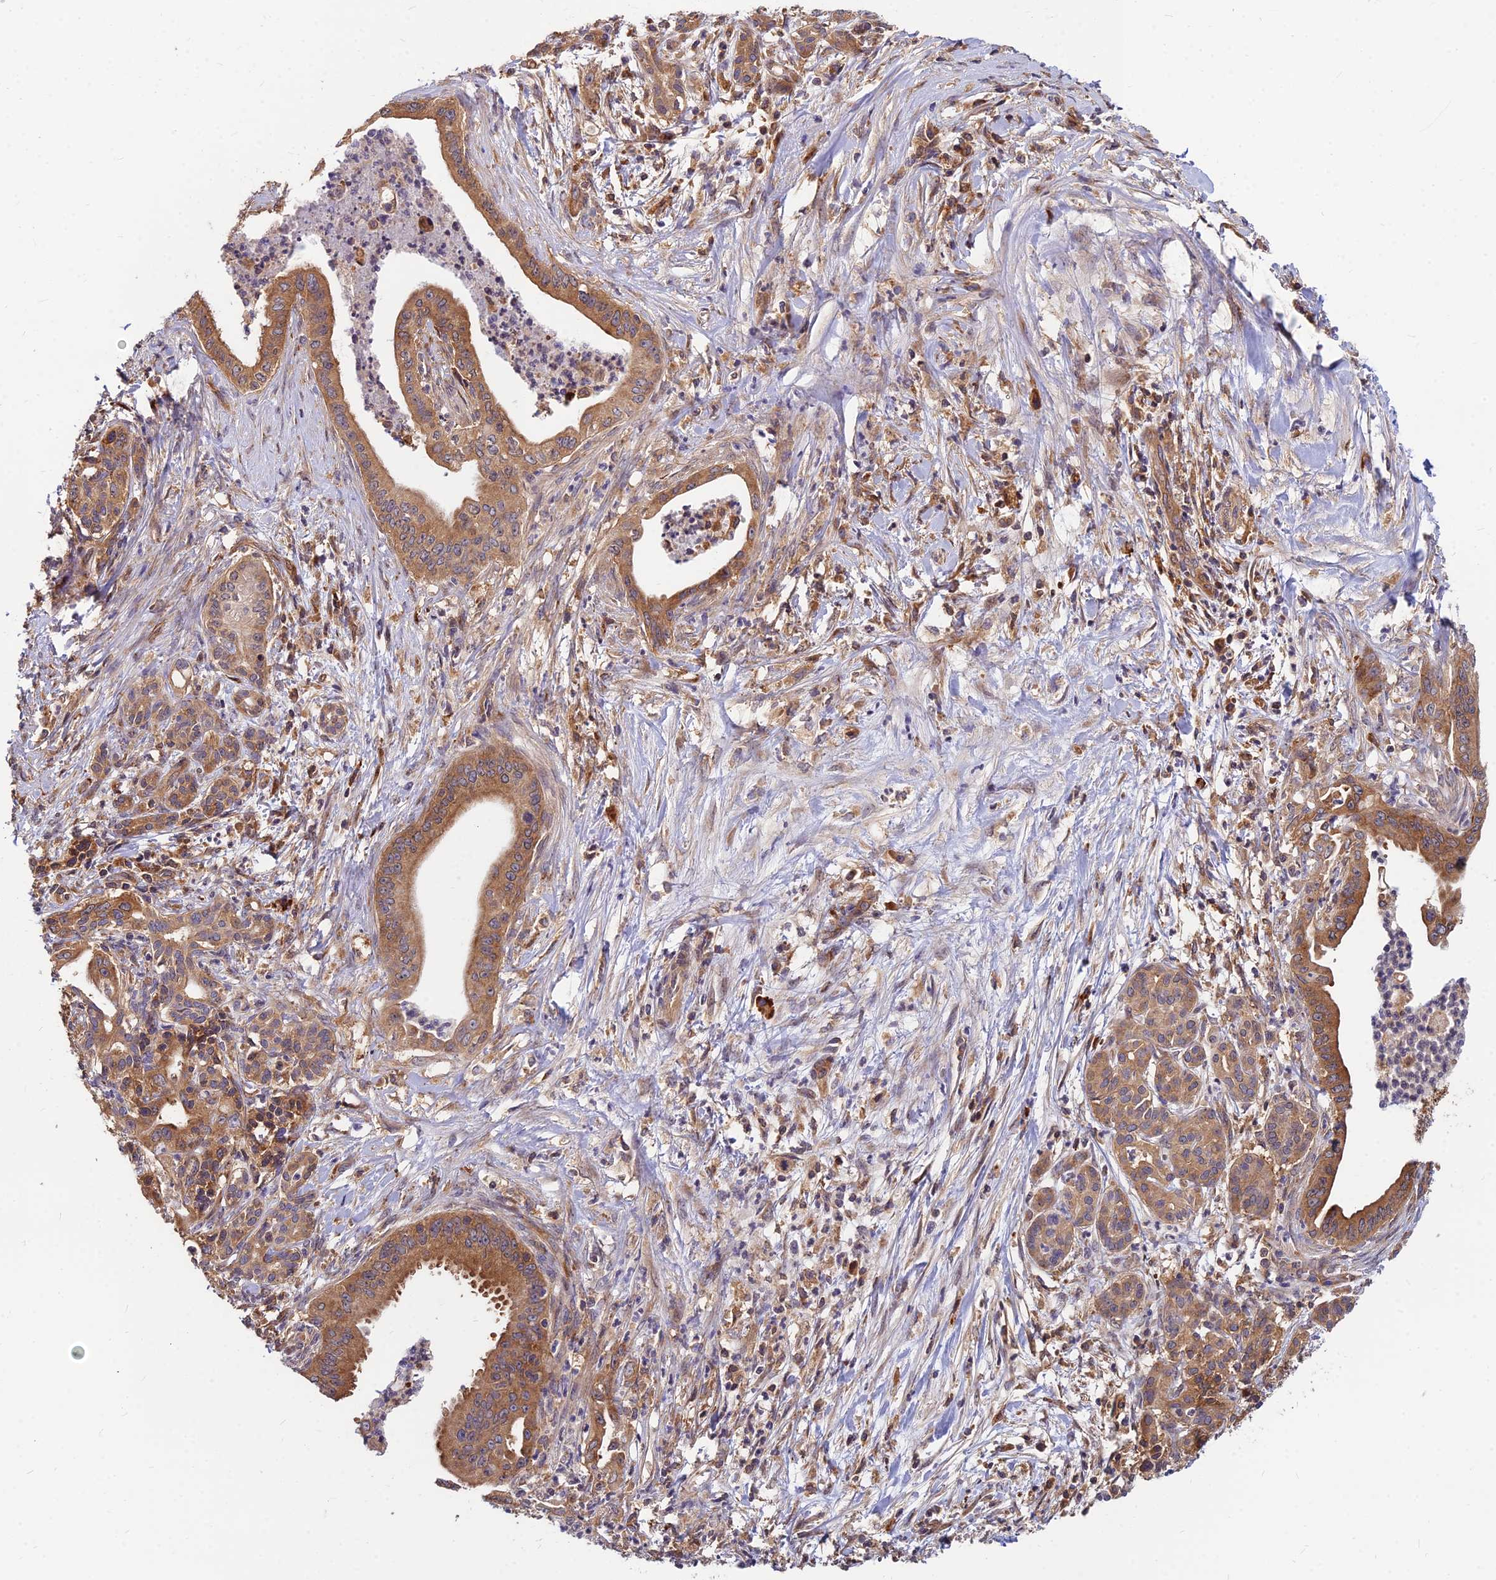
{"staining": {"intensity": "moderate", "quantity": ">75%", "location": "cytoplasmic/membranous"}, "tissue": "pancreatic cancer", "cell_type": "Tumor cells", "image_type": "cancer", "snomed": [{"axis": "morphology", "description": "Adenocarcinoma, NOS"}, {"axis": "topography", "description": "Pancreas"}], "caption": "Immunohistochemistry (IHC) histopathology image of neoplastic tissue: human pancreatic adenocarcinoma stained using immunohistochemistry demonstrates medium levels of moderate protein expression localized specifically in the cytoplasmic/membranous of tumor cells, appearing as a cytoplasmic/membranous brown color.", "gene": "CCT6B", "patient": {"sex": "male", "age": 58}}